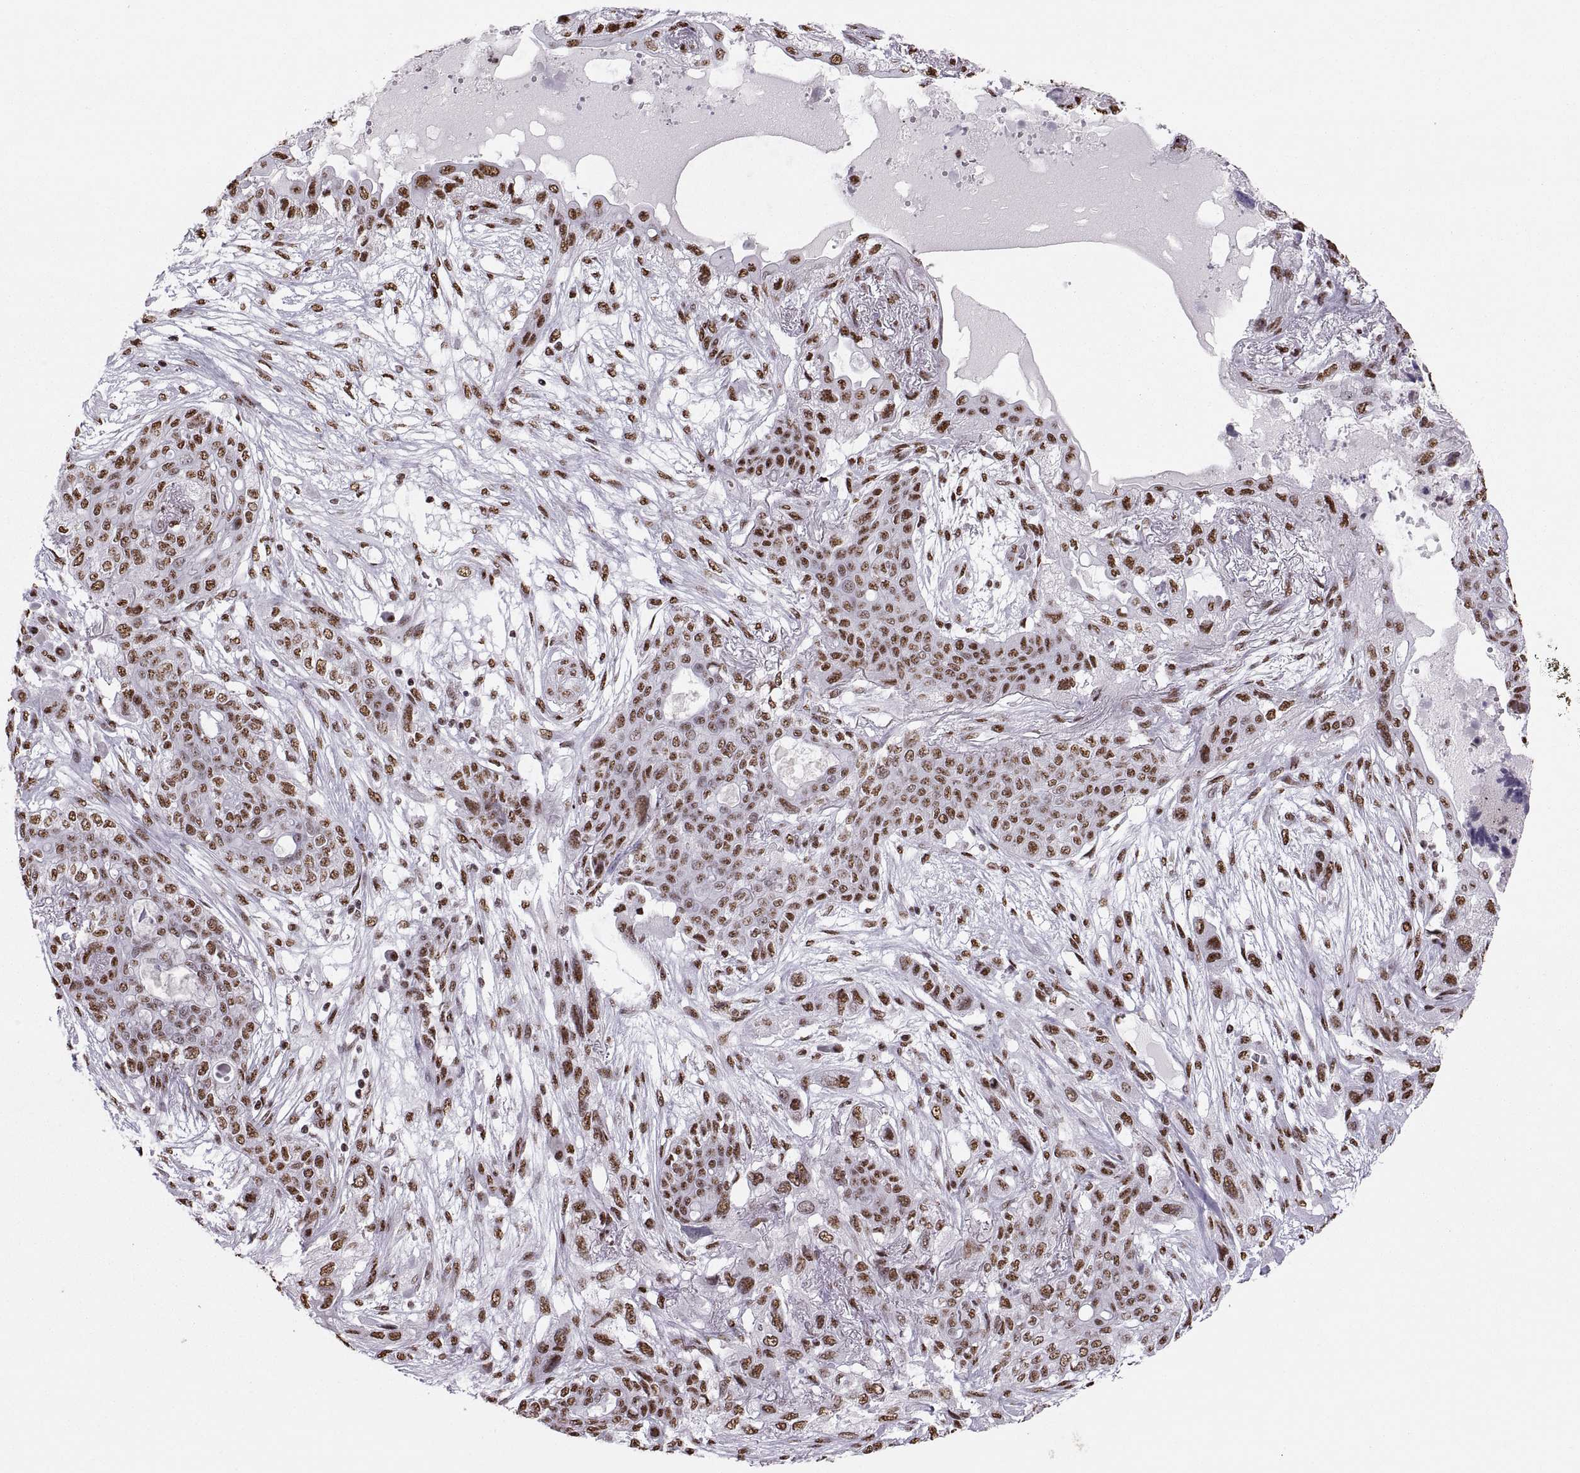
{"staining": {"intensity": "strong", "quantity": "25%-75%", "location": "nuclear"}, "tissue": "lung cancer", "cell_type": "Tumor cells", "image_type": "cancer", "snomed": [{"axis": "morphology", "description": "Squamous cell carcinoma, NOS"}, {"axis": "topography", "description": "Lung"}], "caption": "Lung cancer tissue exhibits strong nuclear expression in about 25%-75% of tumor cells (DAB IHC with brightfield microscopy, high magnification).", "gene": "SNAI1", "patient": {"sex": "female", "age": 70}}